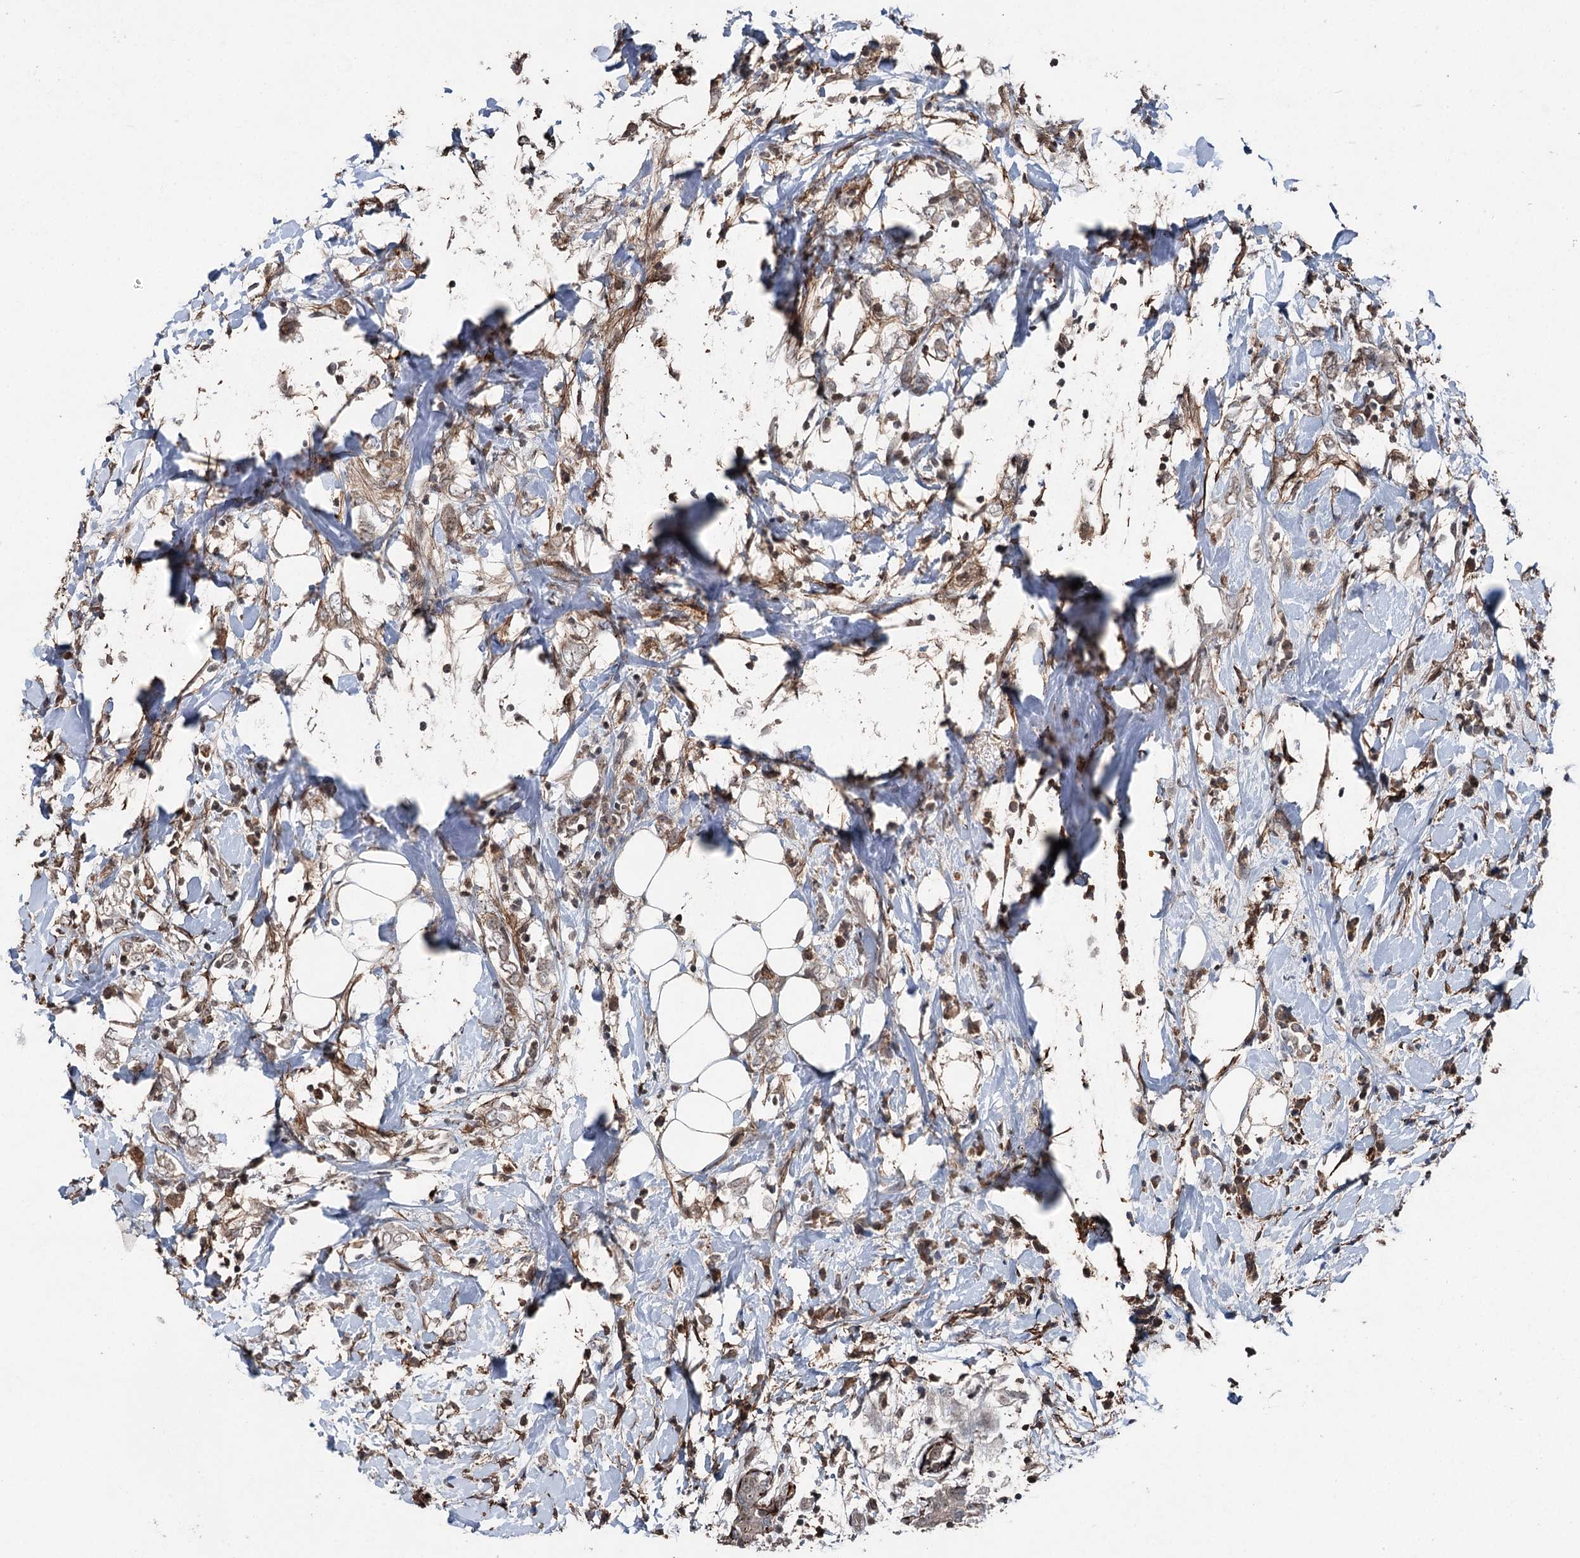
{"staining": {"intensity": "weak", "quantity": "25%-75%", "location": "cytoplasmic/membranous"}, "tissue": "breast cancer", "cell_type": "Tumor cells", "image_type": "cancer", "snomed": [{"axis": "morphology", "description": "Normal tissue, NOS"}, {"axis": "morphology", "description": "Lobular carcinoma"}, {"axis": "topography", "description": "Breast"}], "caption": "The immunohistochemical stain labels weak cytoplasmic/membranous expression in tumor cells of lobular carcinoma (breast) tissue.", "gene": "CCDC82", "patient": {"sex": "female", "age": 47}}